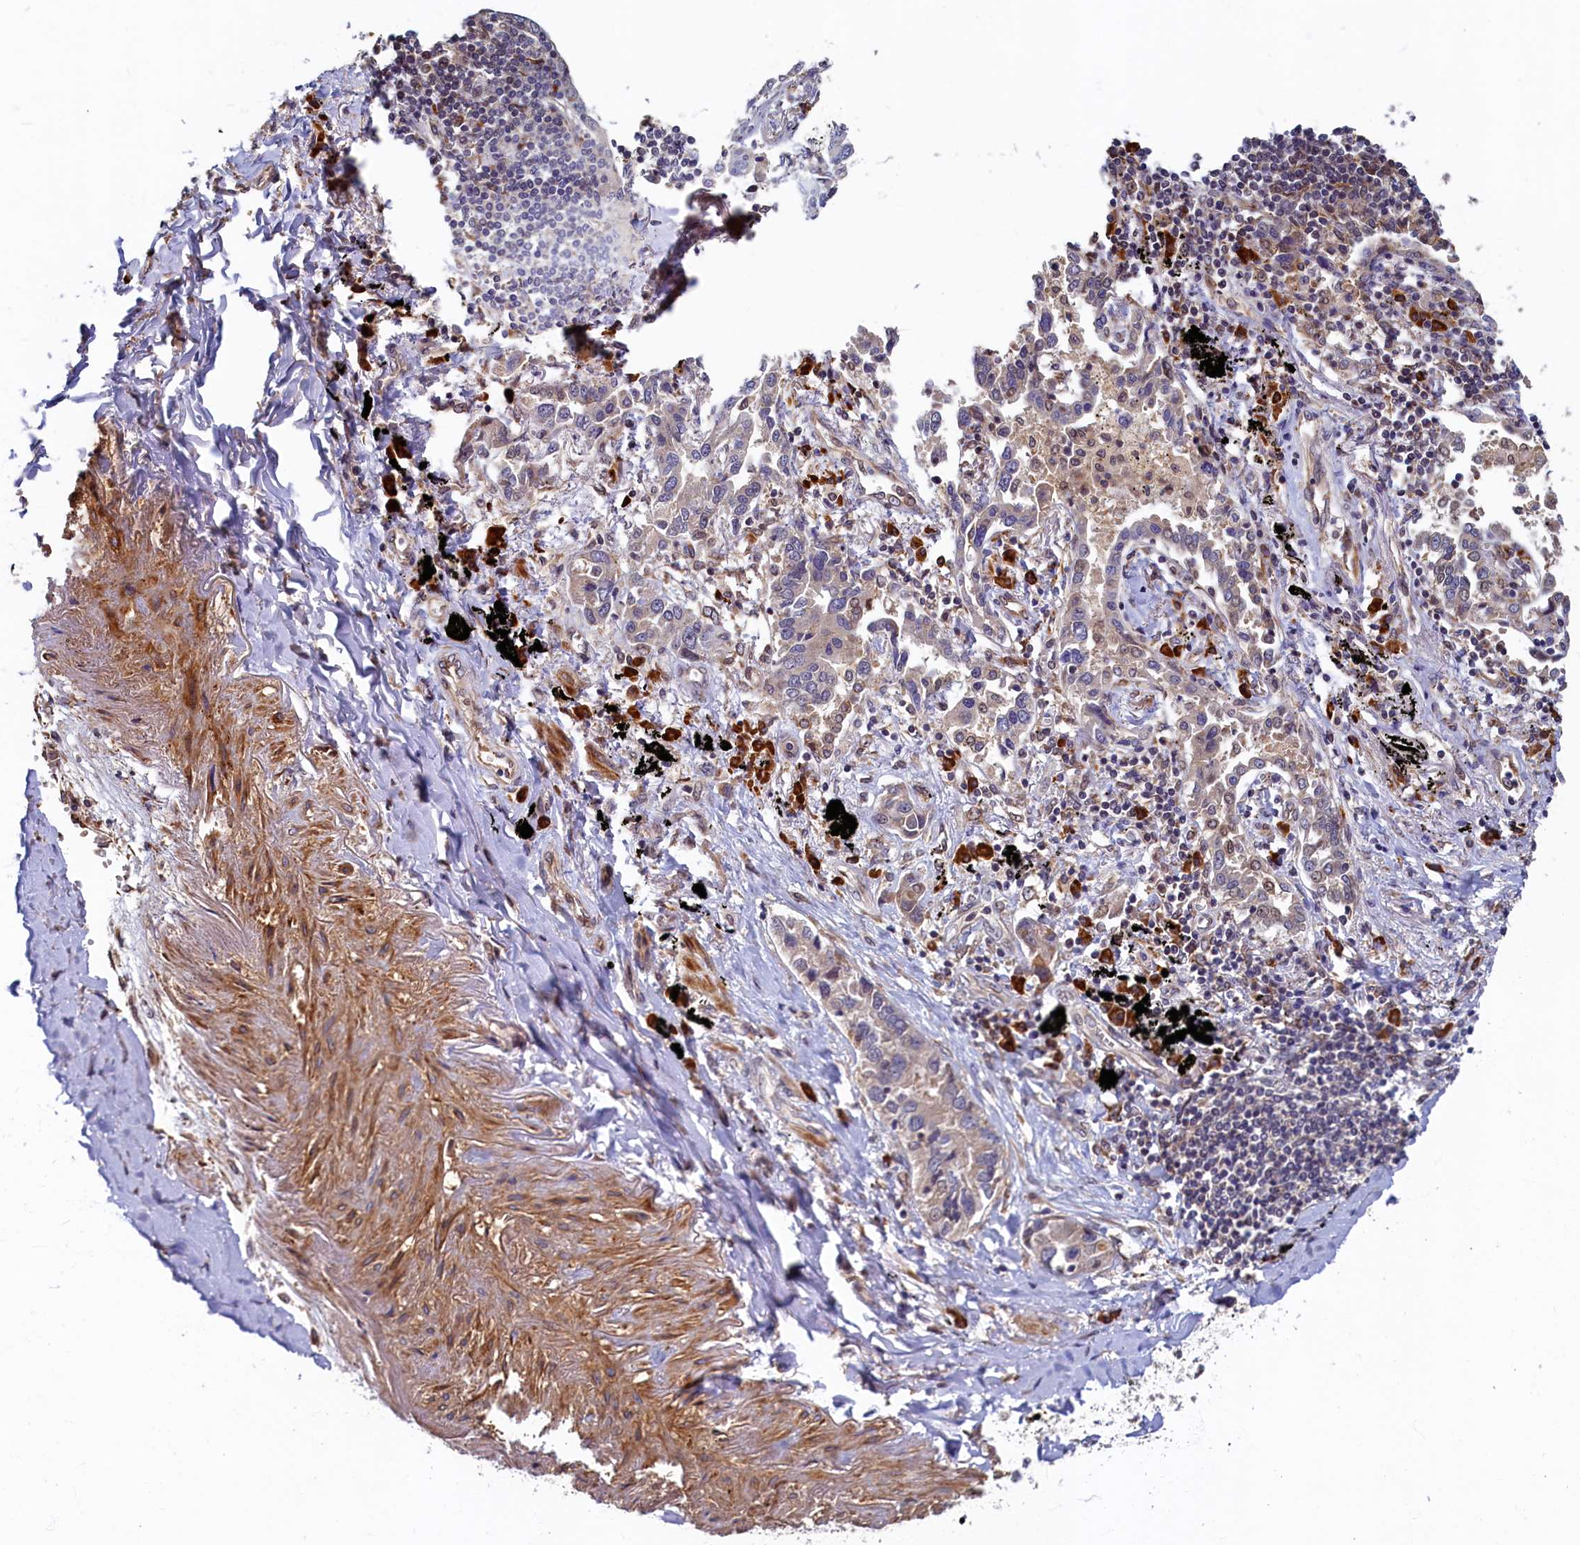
{"staining": {"intensity": "negative", "quantity": "none", "location": "none"}, "tissue": "lung cancer", "cell_type": "Tumor cells", "image_type": "cancer", "snomed": [{"axis": "morphology", "description": "Adenocarcinoma, NOS"}, {"axis": "topography", "description": "Lung"}], "caption": "This is an IHC image of adenocarcinoma (lung). There is no staining in tumor cells.", "gene": "SLC16A14", "patient": {"sex": "male", "age": 67}}